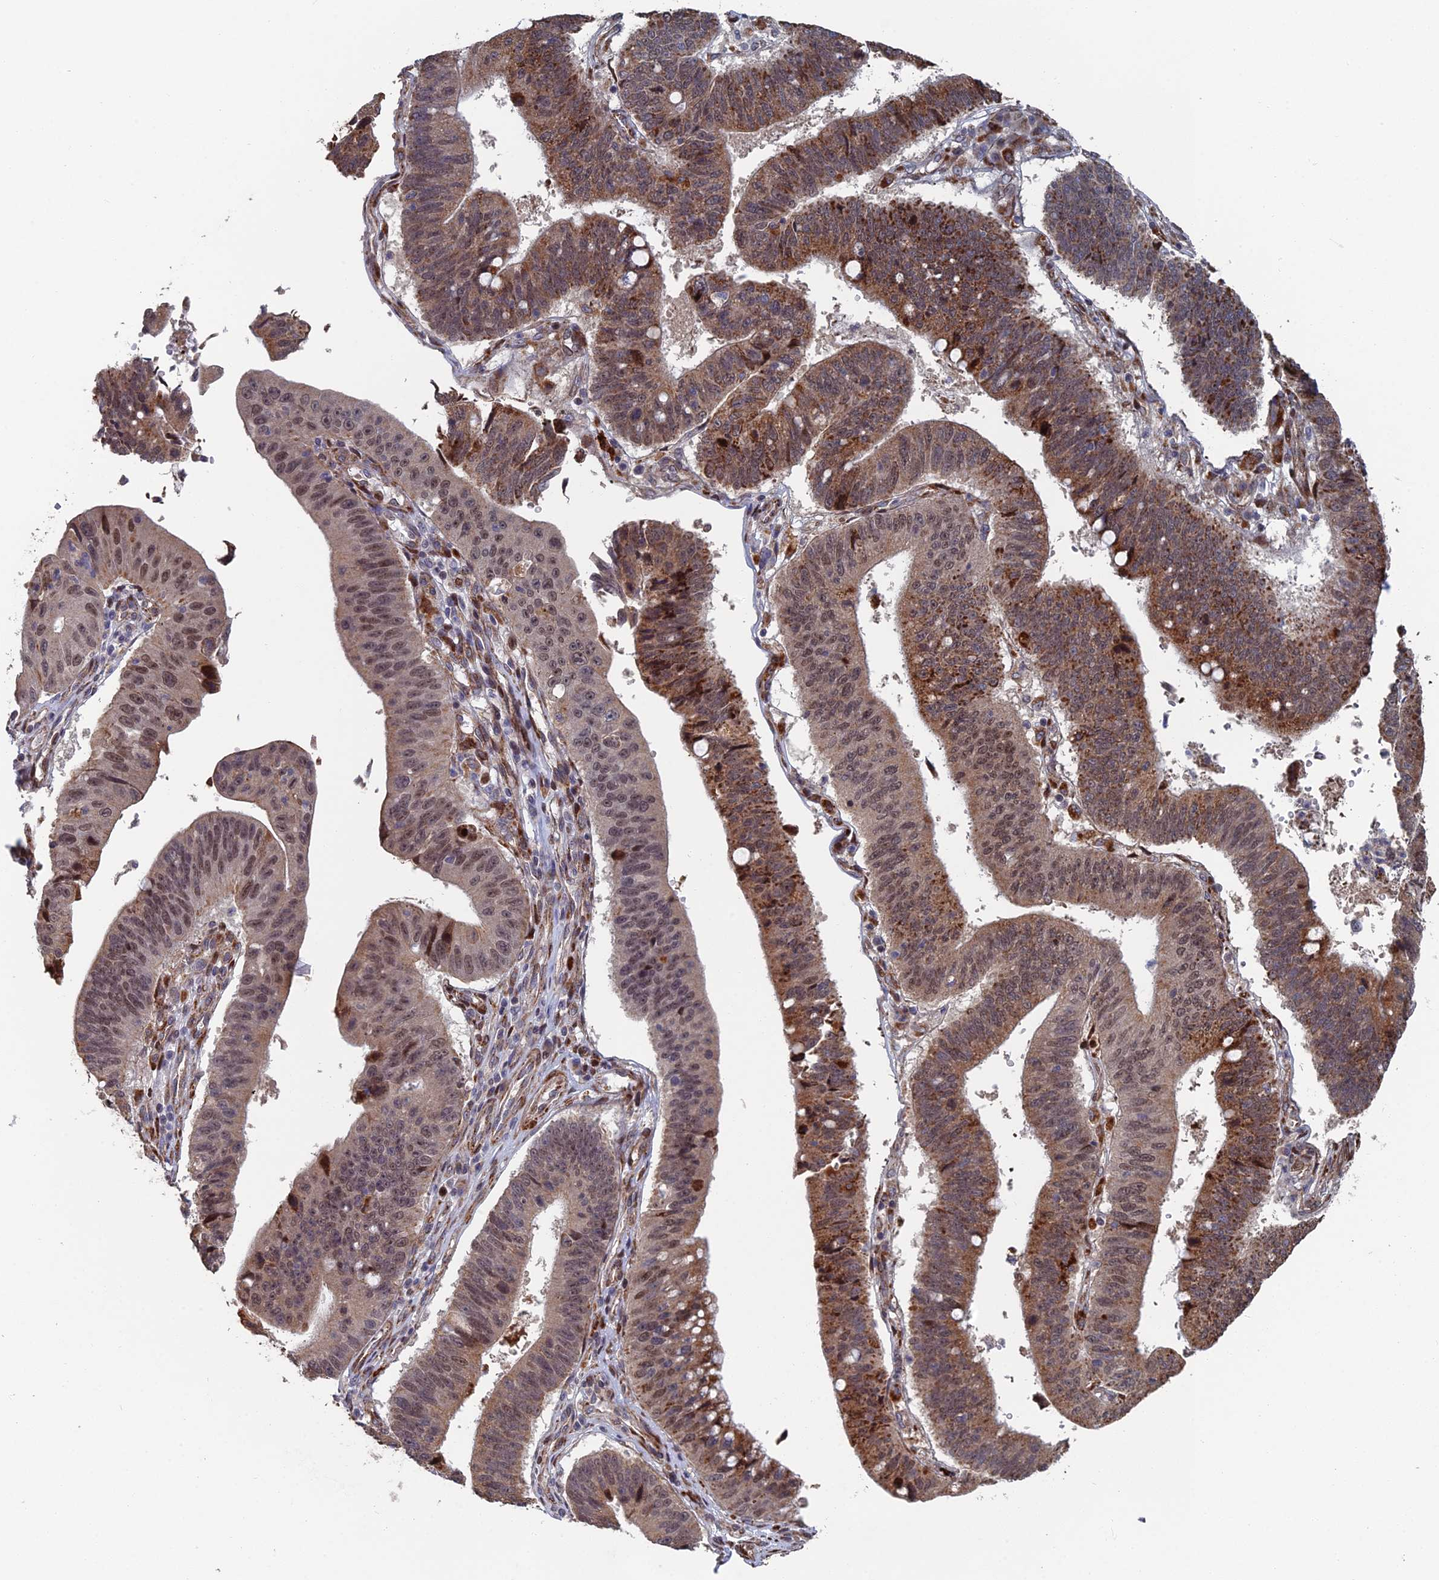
{"staining": {"intensity": "moderate", "quantity": "25%-75%", "location": "cytoplasmic/membranous,nuclear"}, "tissue": "stomach cancer", "cell_type": "Tumor cells", "image_type": "cancer", "snomed": [{"axis": "morphology", "description": "Adenocarcinoma, NOS"}, {"axis": "topography", "description": "Stomach"}], "caption": "This histopathology image exhibits immunohistochemistry (IHC) staining of adenocarcinoma (stomach), with medium moderate cytoplasmic/membranous and nuclear staining in about 25%-75% of tumor cells.", "gene": "GTF2IRD1", "patient": {"sex": "male", "age": 59}}